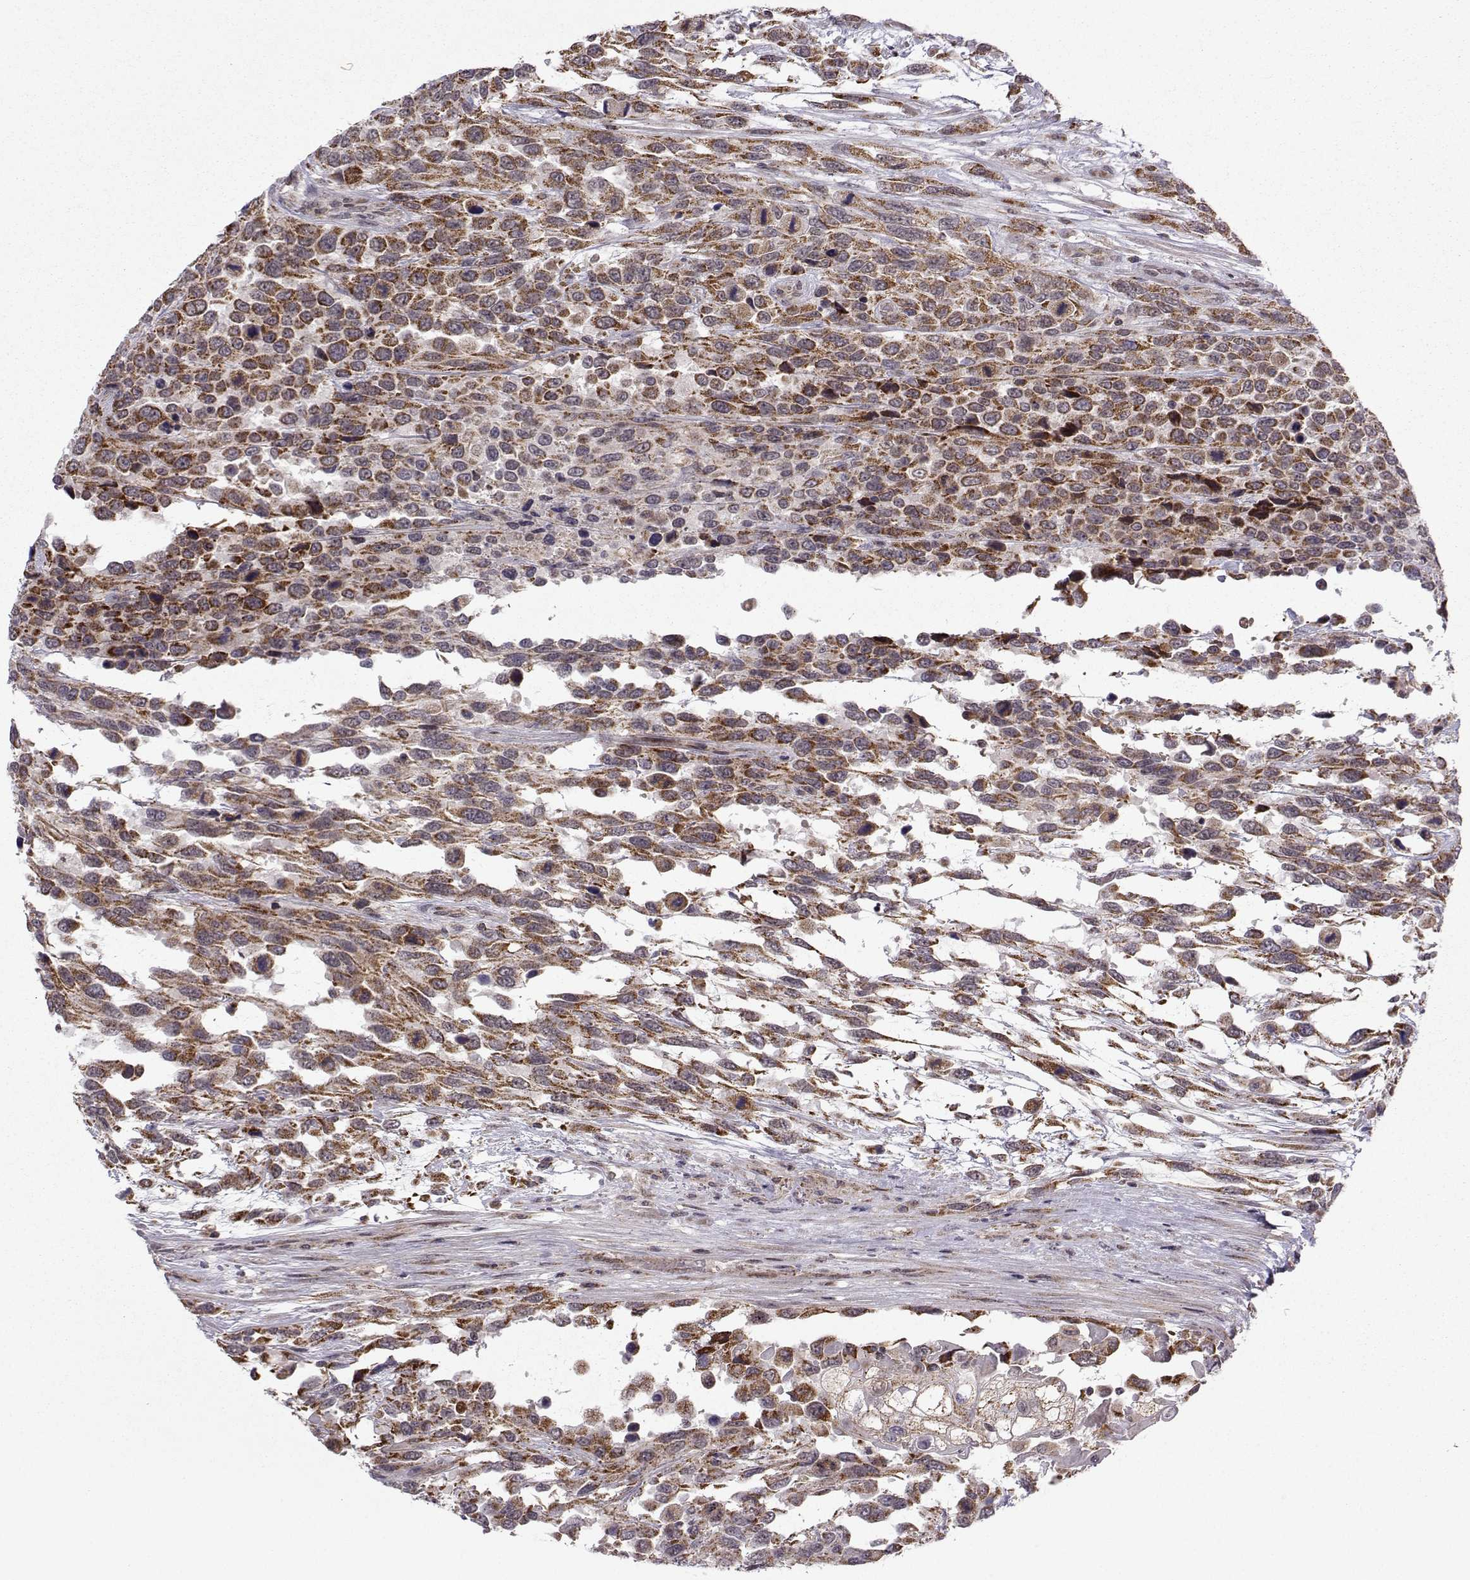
{"staining": {"intensity": "strong", "quantity": ">75%", "location": "cytoplasmic/membranous"}, "tissue": "urothelial cancer", "cell_type": "Tumor cells", "image_type": "cancer", "snomed": [{"axis": "morphology", "description": "Urothelial carcinoma, High grade"}, {"axis": "topography", "description": "Urinary bladder"}], "caption": "The immunohistochemical stain labels strong cytoplasmic/membranous staining in tumor cells of urothelial cancer tissue.", "gene": "NECAB3", "patient": {"sex": "female", "age": 70}}